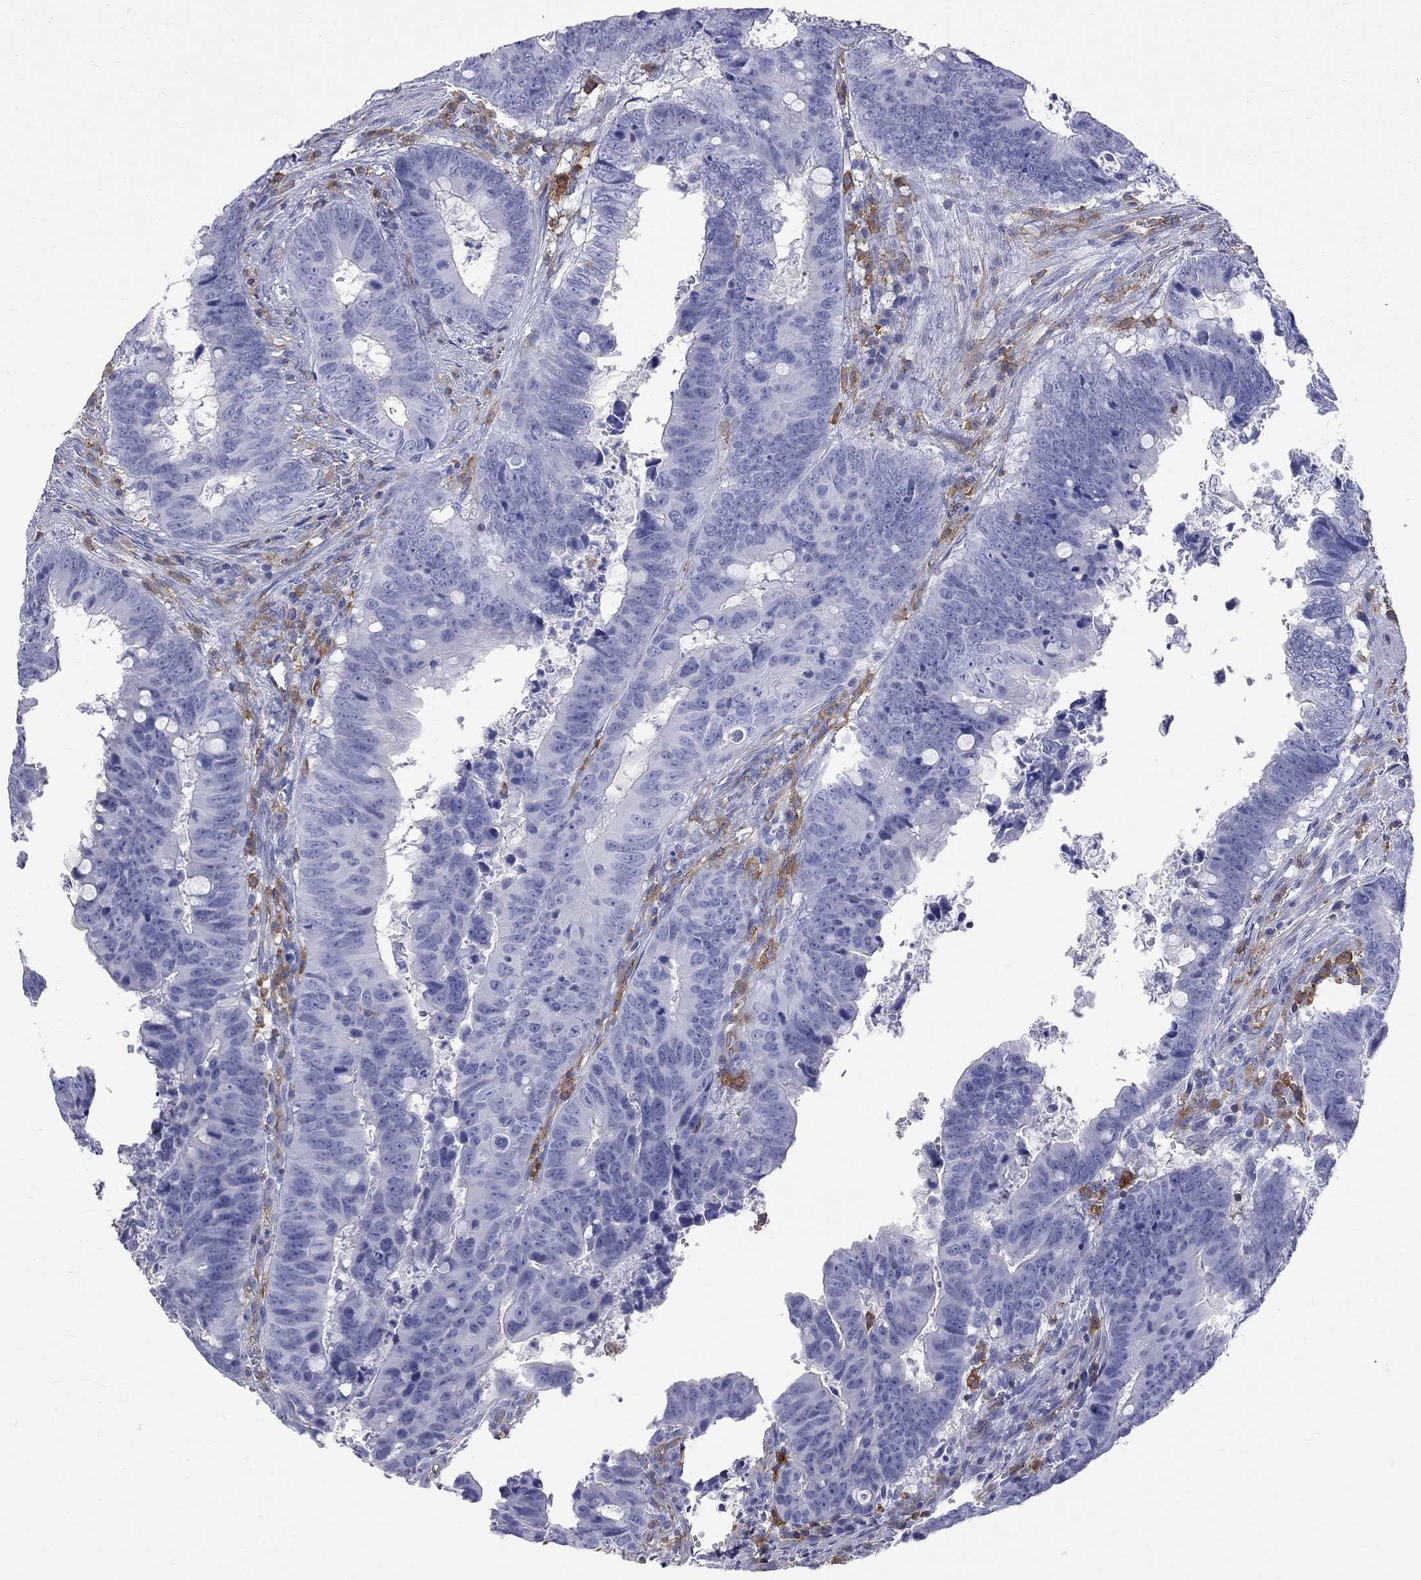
{"staining": {"intensity": "negative", "quantity": "none", "location": "none"}, "tissue": "colorectal cancer", "cell_type": "Tumor cells", "image_type": "cancer", "snomed": [{"axis": "morphology", "description": "Adenocarcinoma, NOS"}, {"axis": "topography", "description": "Colon"}], "caption": "Tumor cells show no significant protein positivity in colorectal cancer (adenocarcinoma).", "gene": "ABI3", "patient": {"sex": "female", "age": 82}}